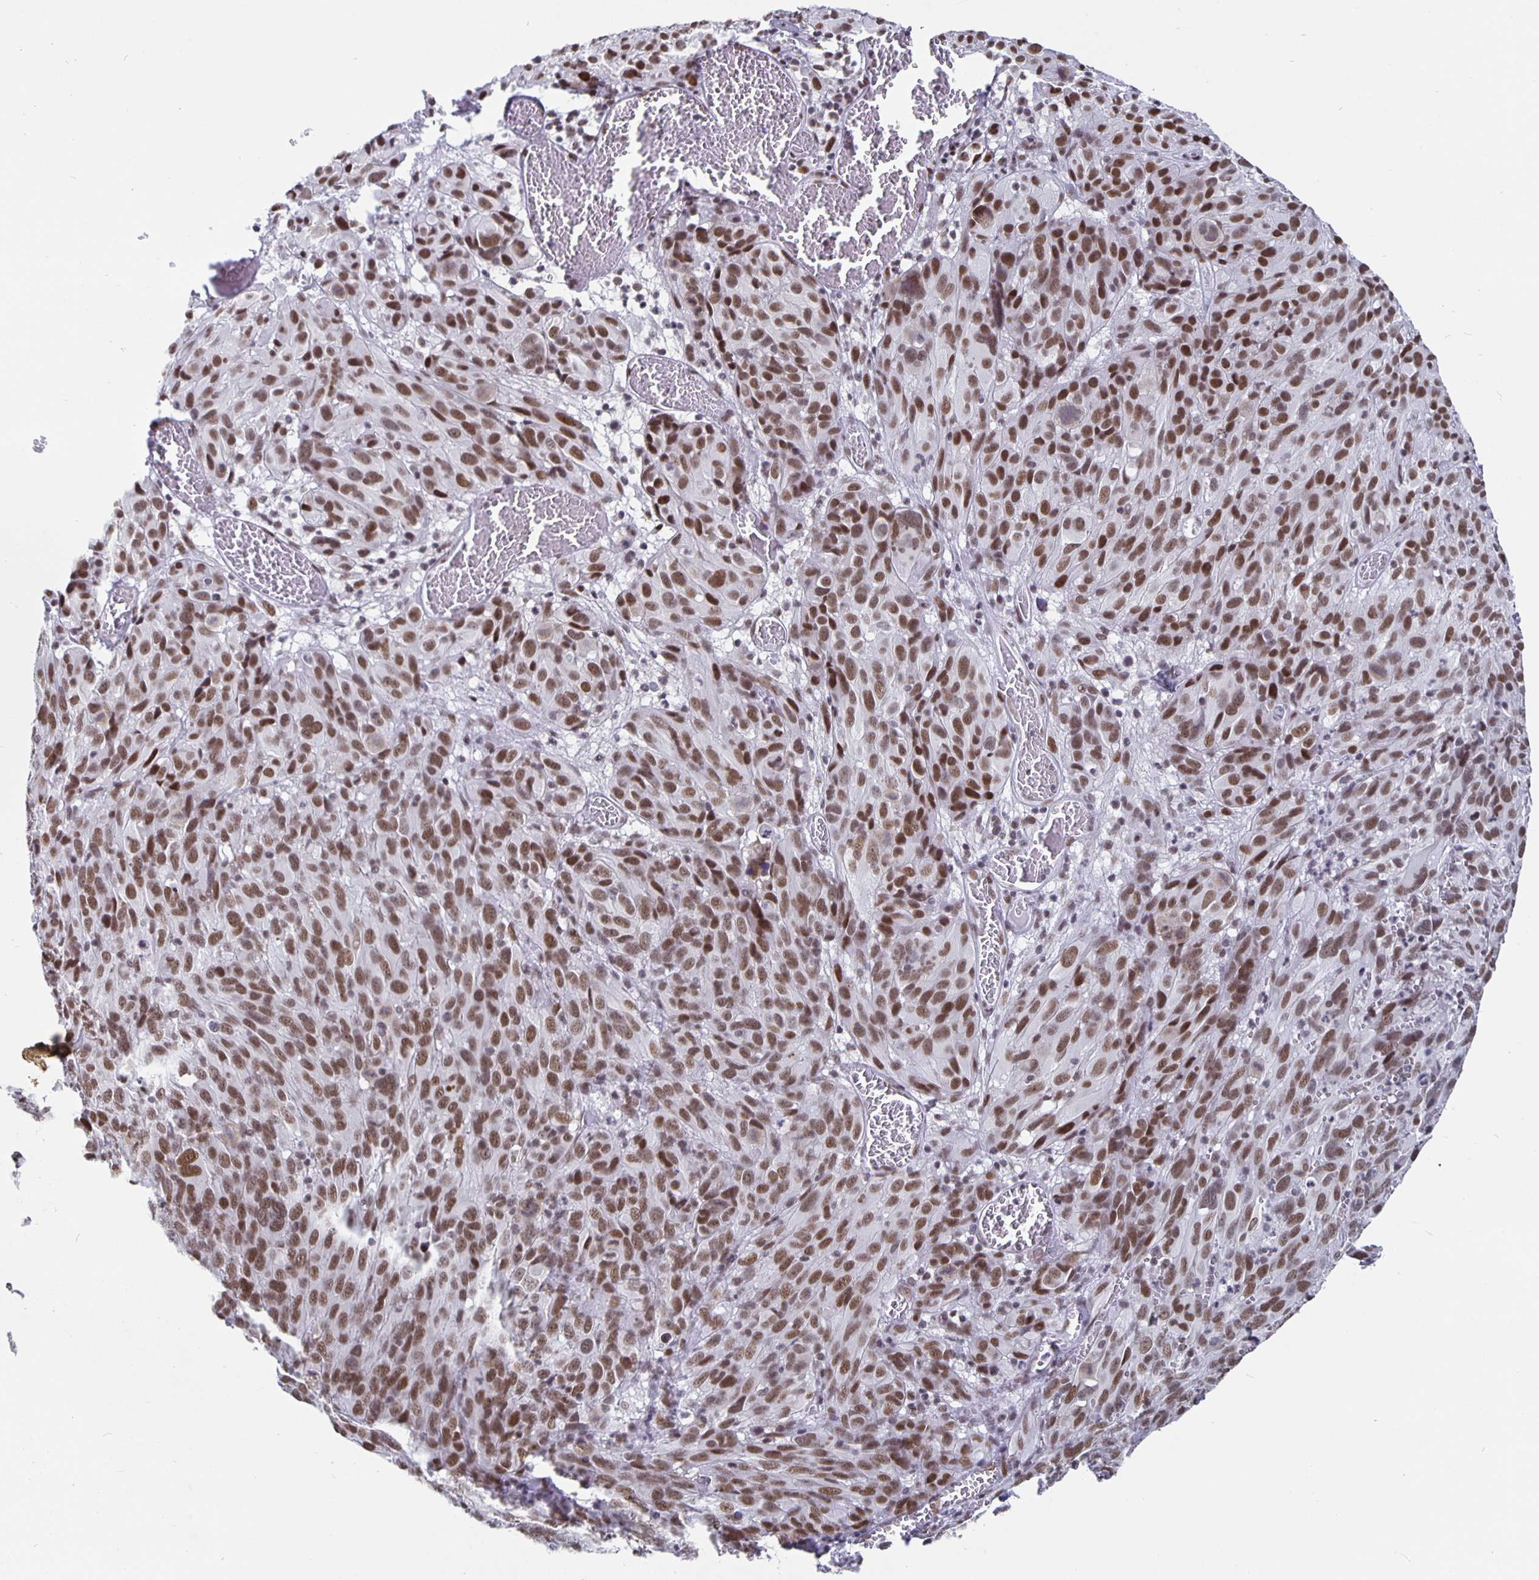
{"staining": {"intensity": "moderate", "quantity": ">75%", "location": "nuclear"}, "tissue": "melanoma", "cell_type": "Tumor cells", "image_type": "cancer", "snomed": [{"axis": "morphology", "description": "Malignant melanoma, NOS"}, {"axis": "topography", "description": "Skin"}], "caption": "Moderate nuclear expression for a protein is seen in about >75% of tumor cells of malignant melanoma using IHC.", "gene": "PBX2", "patient": {"sex": "male", "age": 51}}